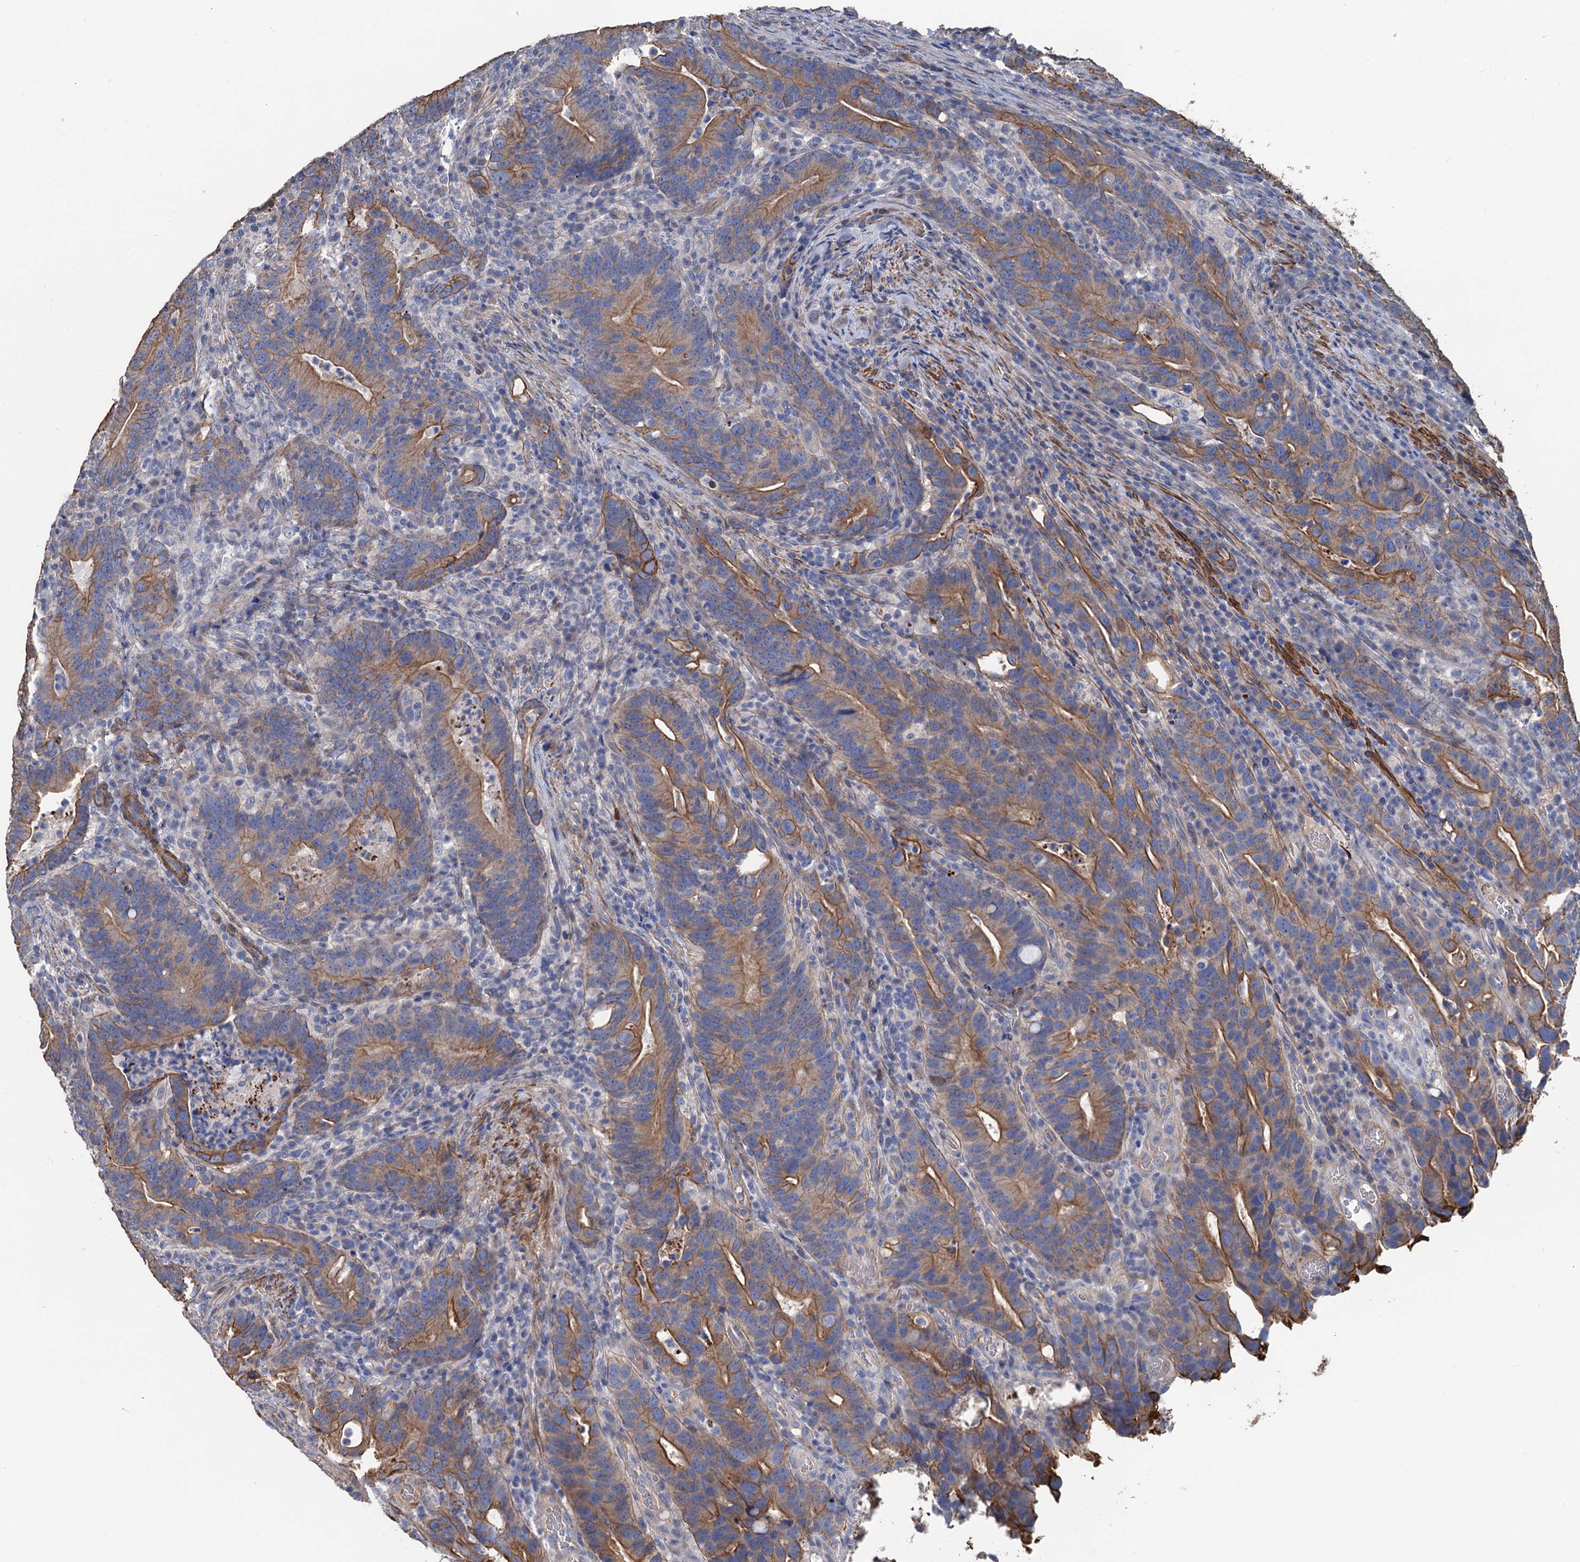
{"staining": {"intensity": "moderate", "quantity": ">75%", "location": "cytoplasmic/membranous"}, "tissue": "colorectal cancer", "cell_type": "Tumor cells", "image_type": "cancer", "snomed": [{"axis": "morphology", "description": "Adenocarcinoma, NOS"}, {"axis": "topography", "description": "Colon"}], "caption": "About >75% of tumor cells in human colorectal cancer reveal moderate cytoplasmic/membranous protein expression as visualized by brown immunohistochemical staining.", "gene": "SMCO3", "patient": {"sex": "female", "age": 66}}